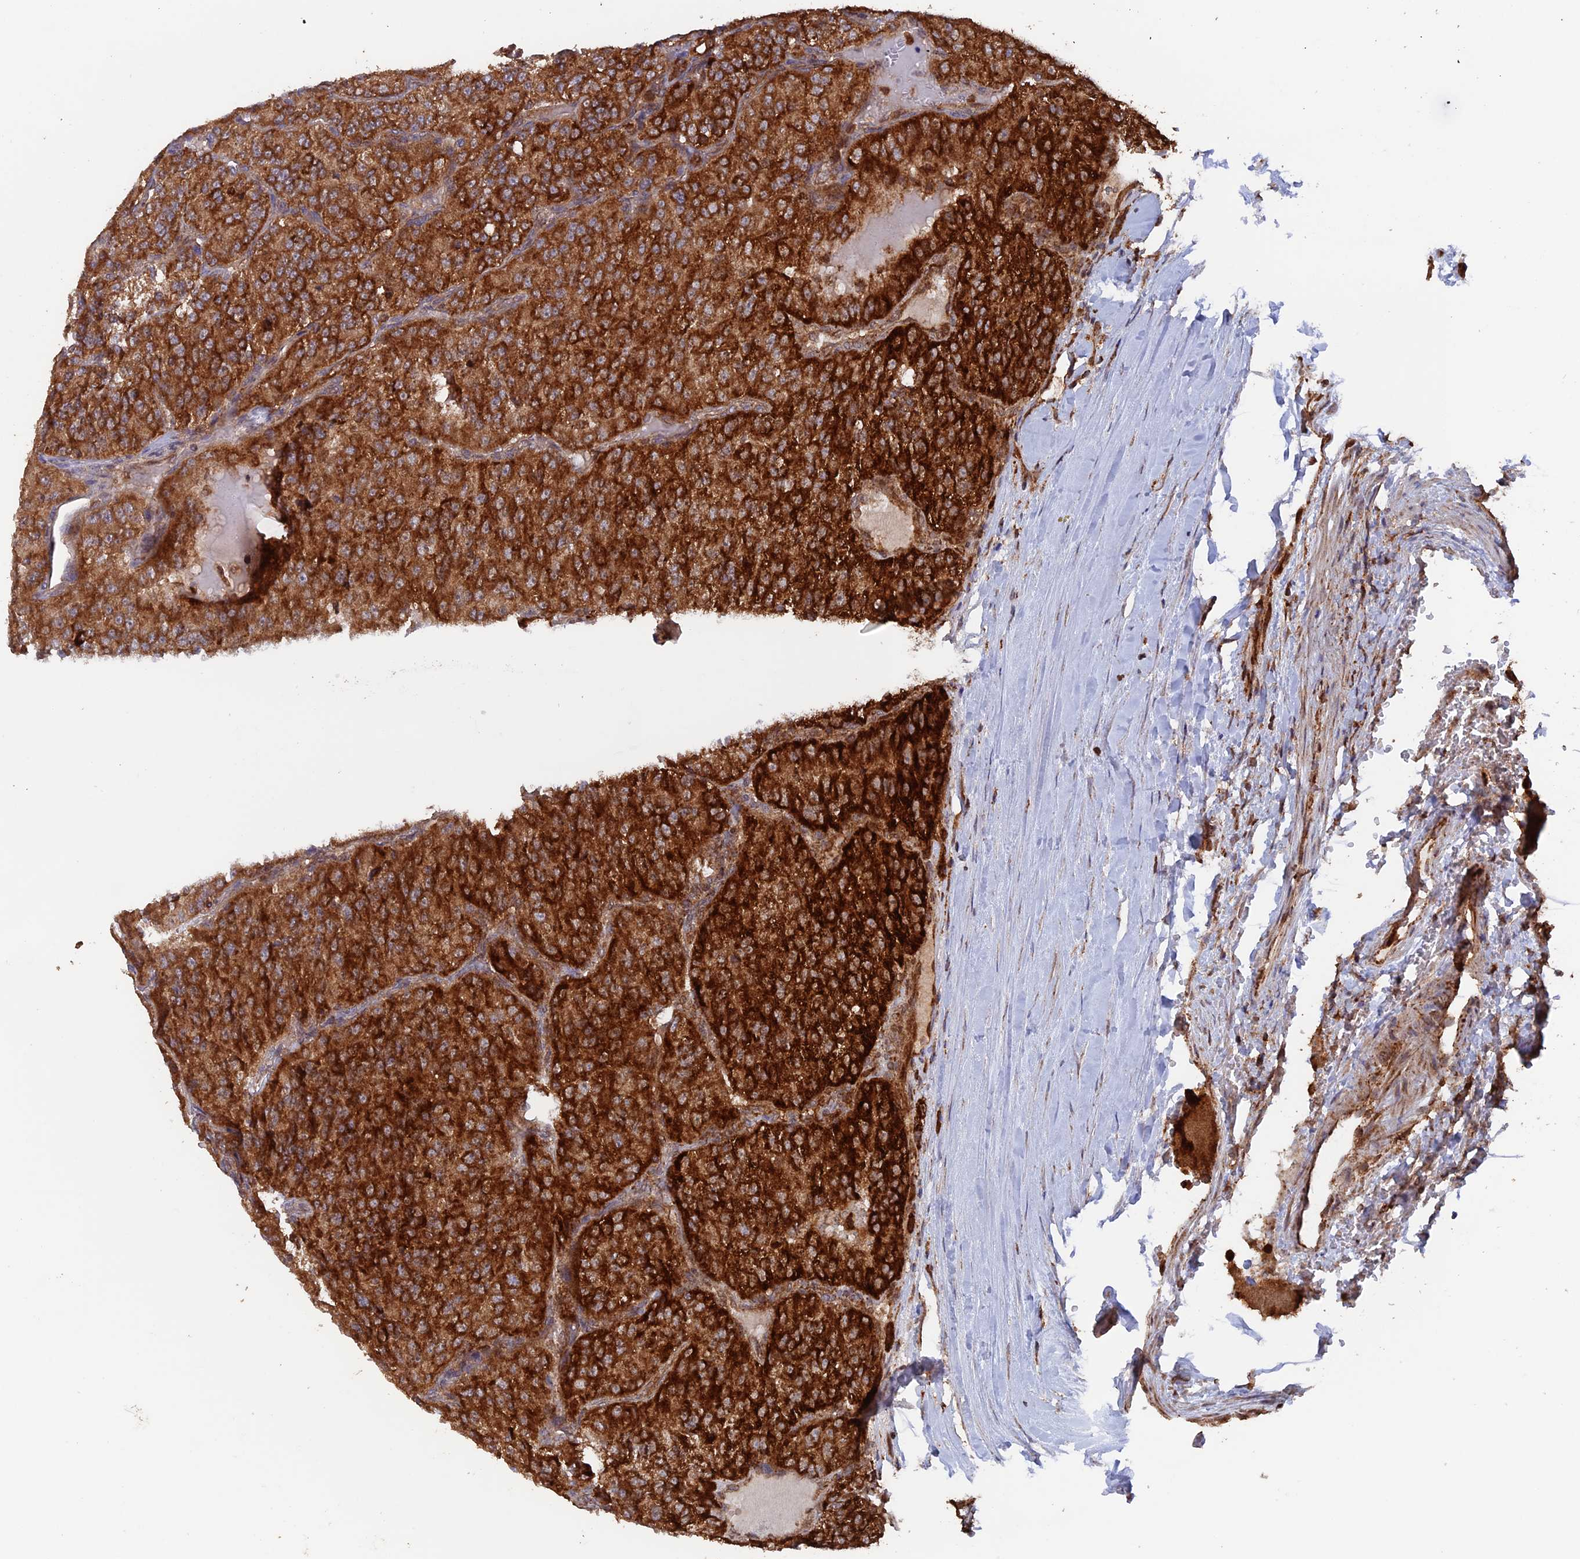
{"staining": {"intensity": "strong", "quantity": ">75%", "location": "cytoplasmic/membranous"}, "tissue": "renal cancer", "cell_type": "Tumor cells", "image_type": "cancer", "snomed": [{"axis": "morphology", "description": "Adenocarcinoma, NOS"}, {"axis": "topography", "description": "Kidney"}], "caption": "An immunohistochemistry micrograph of neoplastic tissue is shown. Protein staining in brown labels strong cytoplasmic/membranous positivity in renal cancer (adenocarcinoma) within tumor cells.", "gene": "DTYMK", "patient": {"sex": "female", "age": 63}}